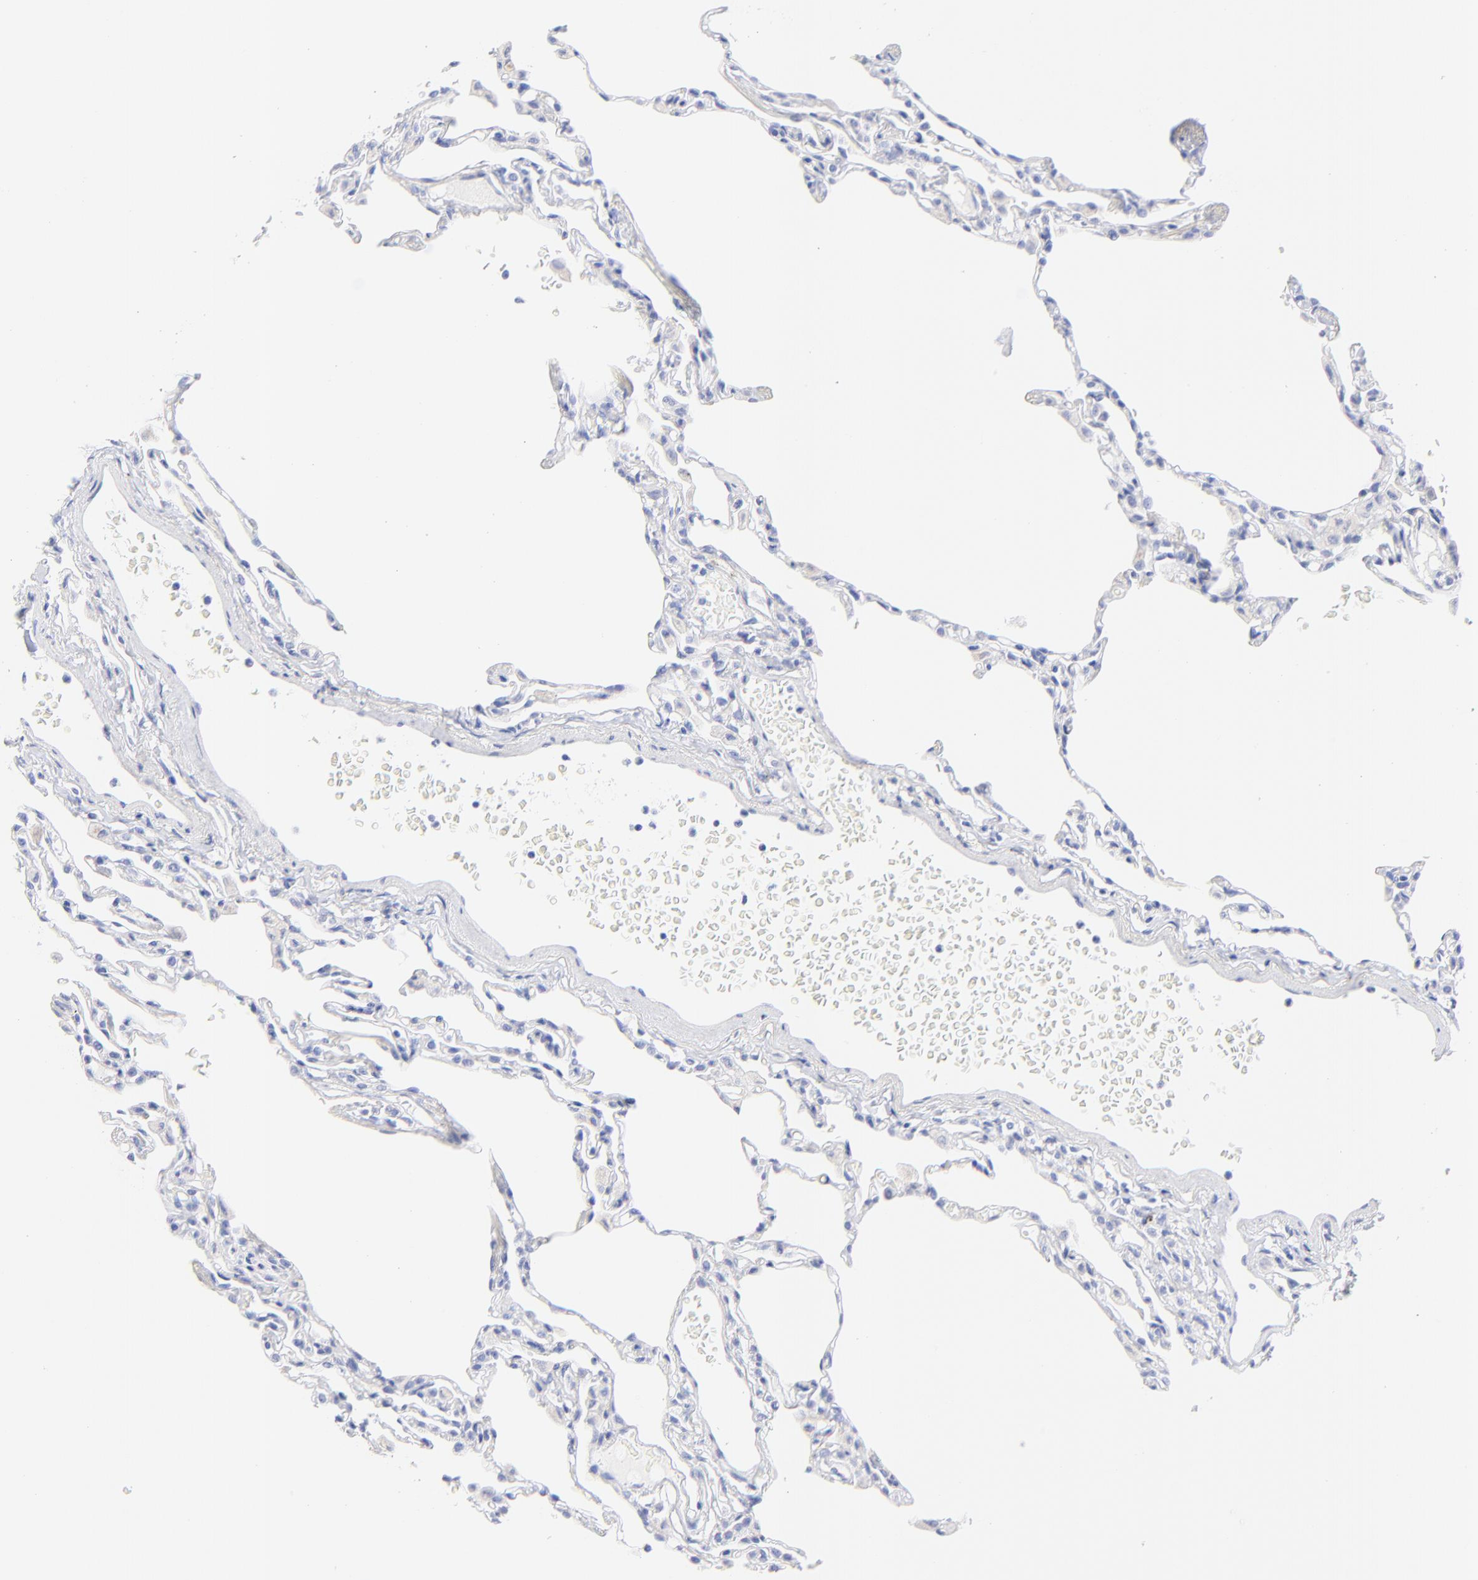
{"staining": {"intensity": "negative", "quantity": "none", "location": "none"}, "tissue": "lung", "cell_type": "Alveolar cells", "image_type": "normal", "snomed": [{"axis": "morphology", "description": "Normal tissue, NOS"}, {"axis": "topography", "description": "Lung"}], "caption": "Alveolar cells show no significant expression in normal lung. Brightfield microscopy of immunohistochemistry stained with DAB (brown) and hematoxylin (blue), captured at high magnification.", "gene": "C1QTNF6", "patient": {"sex": "female", "age": 49}}